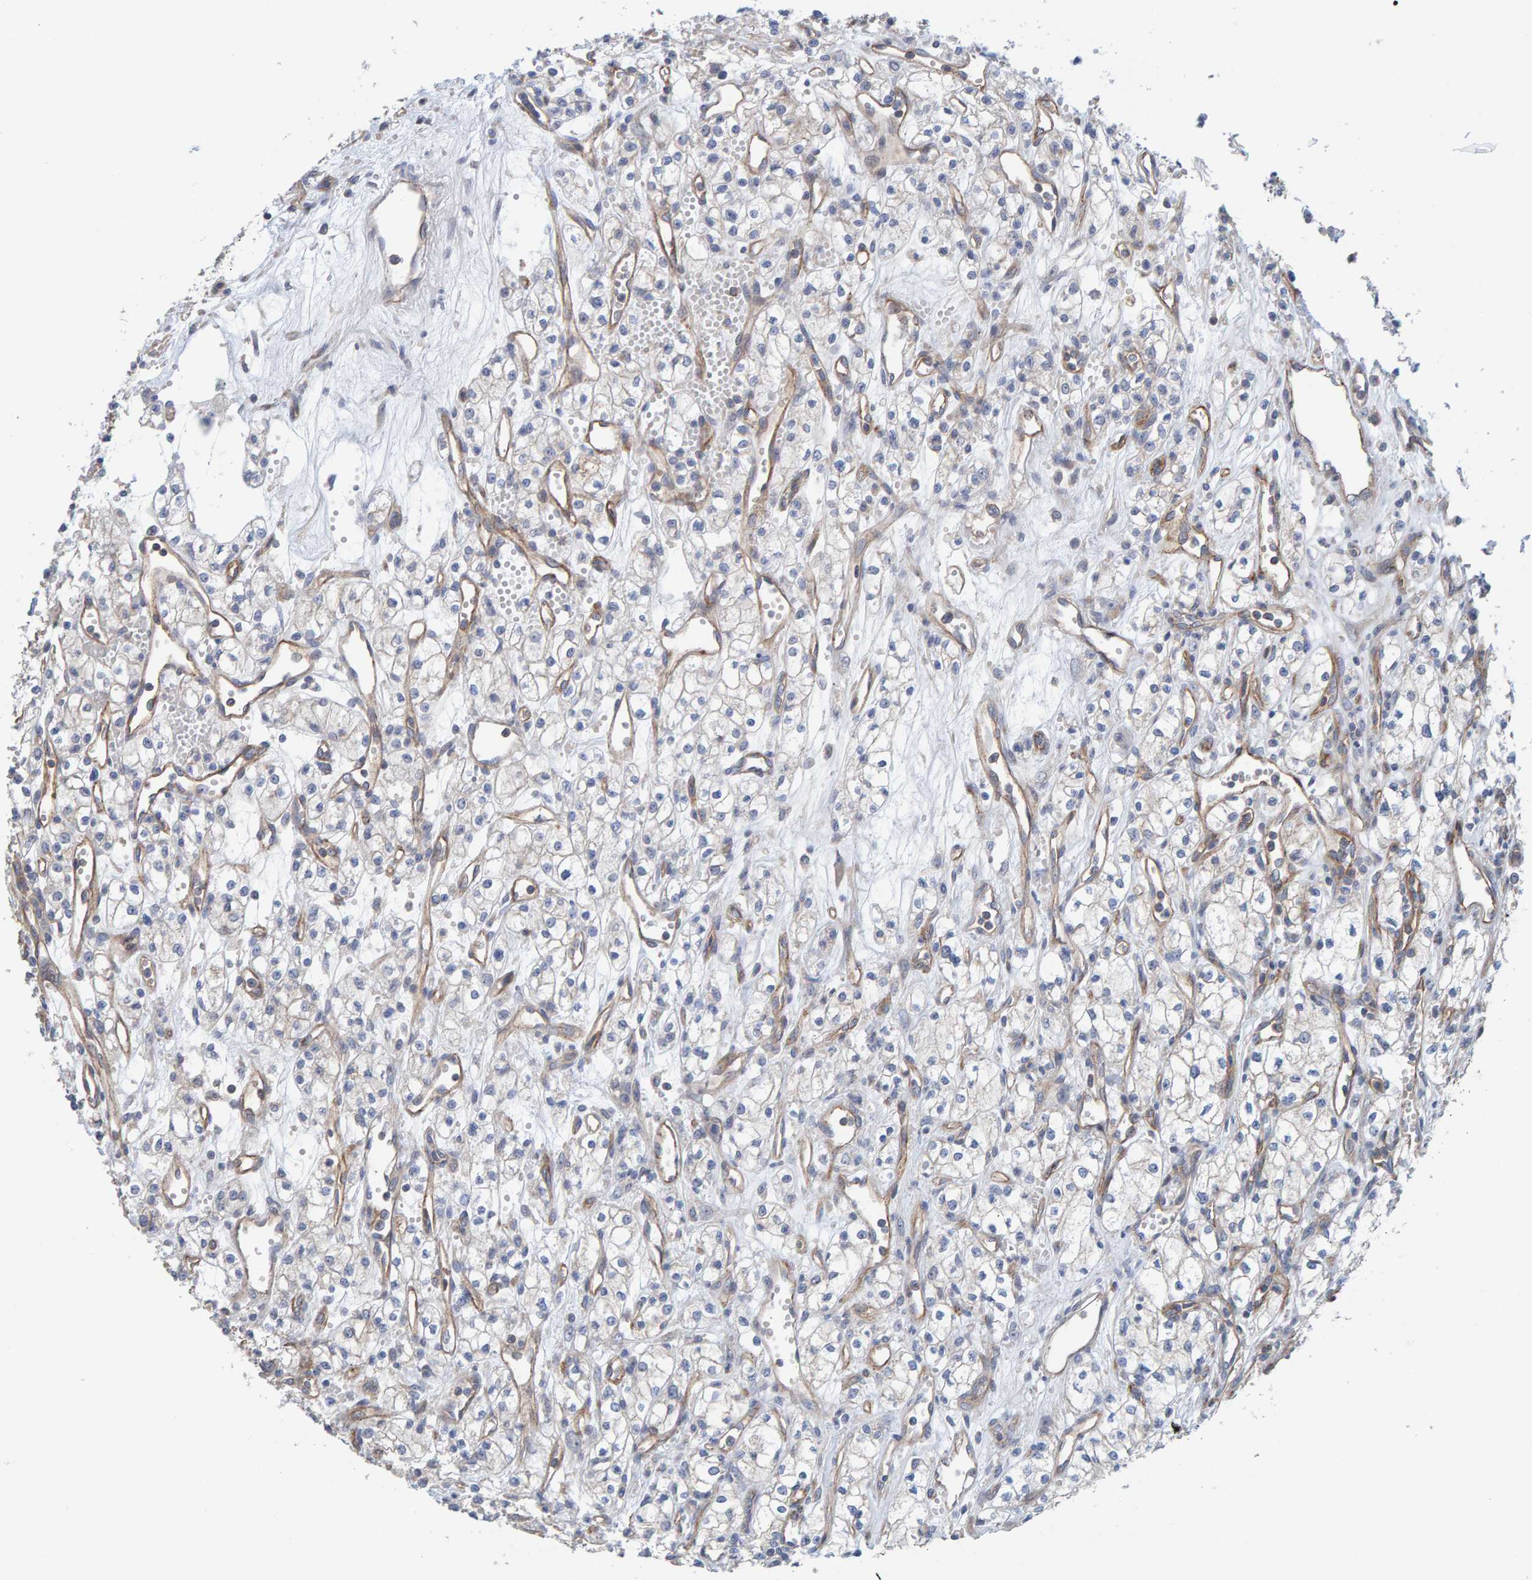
{"staining": {"intensity": "weak", "quantity": "<25%", "location": "cytoplasmic/membranous"}, "tissue": "renal cancer", "cell_type": "Tumor cells", "image_type": "cancer", "snomed": [{"axis": "morphology", "description": "Adenocarcinoma, NOS"}, {"axis": "topography", "description": "Kidney"}], "caption": "A photomicrograph of human renal adenocarcinoma is negative for staining in tumor cells. The staining was performed using DAB (3,3'-diaminobenzidine) to visualize the protein expression in brown, while the nuclei were stained in blue with hematoxylin (Magnification: 20x).", "gene": "RGP1", "patient": {"sex": "male", "age": 59}}